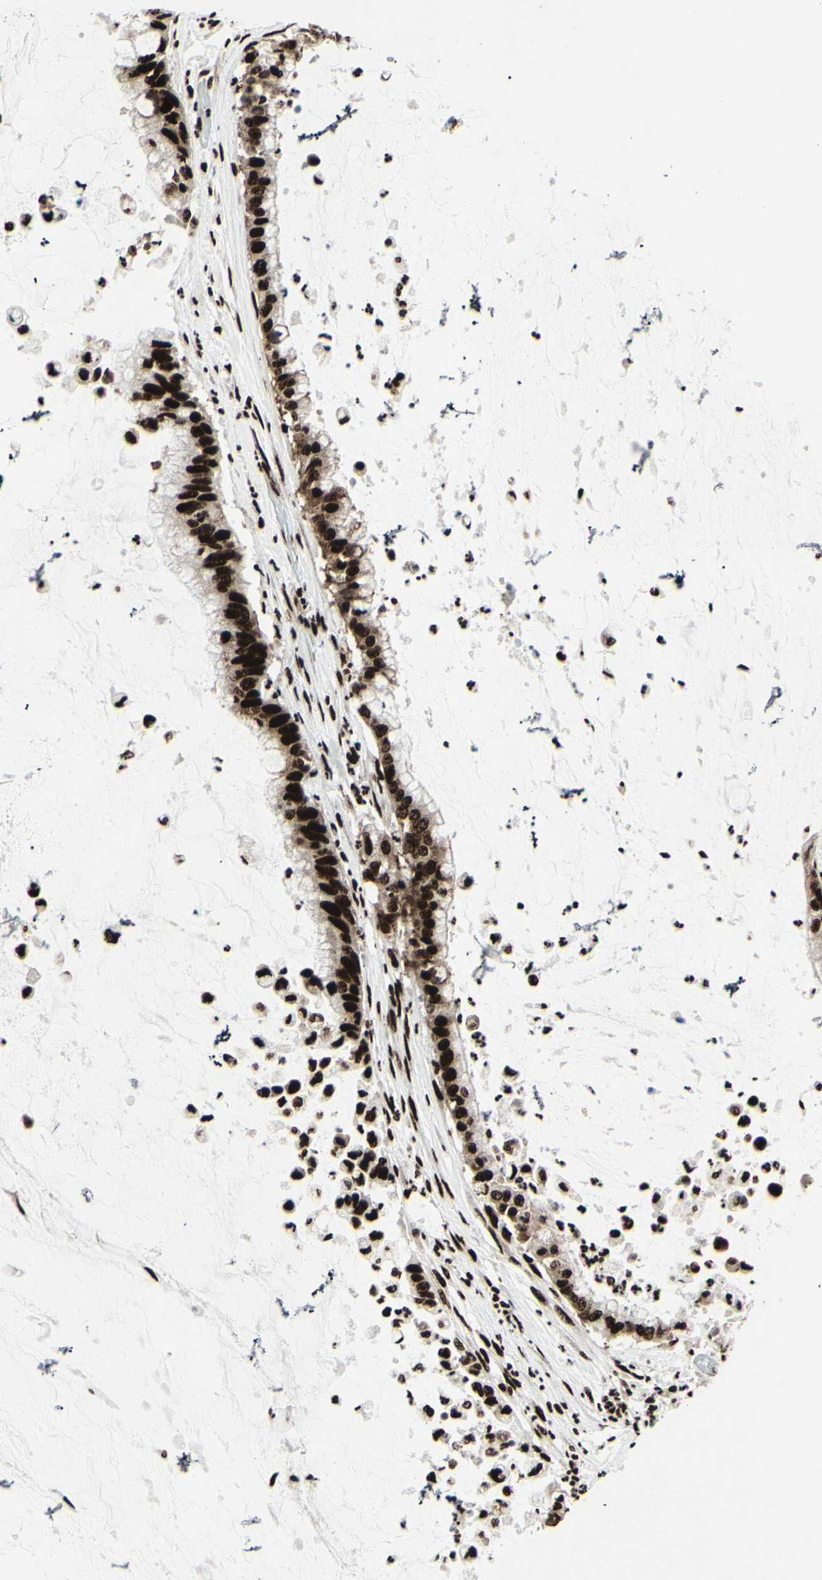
{"staining": {"intensity": "strong", "quantity": ">75%", "location": "nuclear"}, "tissue": "pancreatic cancer", "cell_type": "Tumor cells", "image_type": "cancer", "snomed": [{"axis": "morphology", "description": "Adenocarcinoma, NOS"}, {"axis": "topography", "description": "Pancreas"}], "caption": "Immunohistochemistry histopathology image of neoplastic tissue: adenocarcinoma (pancreatic) stained using immunohistochemistry (IHC) exhibits high levels of strong protein expression localized specifically in the nuclear of tumor cells, appearing as a nuclear brown color.", "gene": "U2AF2", "patient": {"sex": "male", "age": 41}}